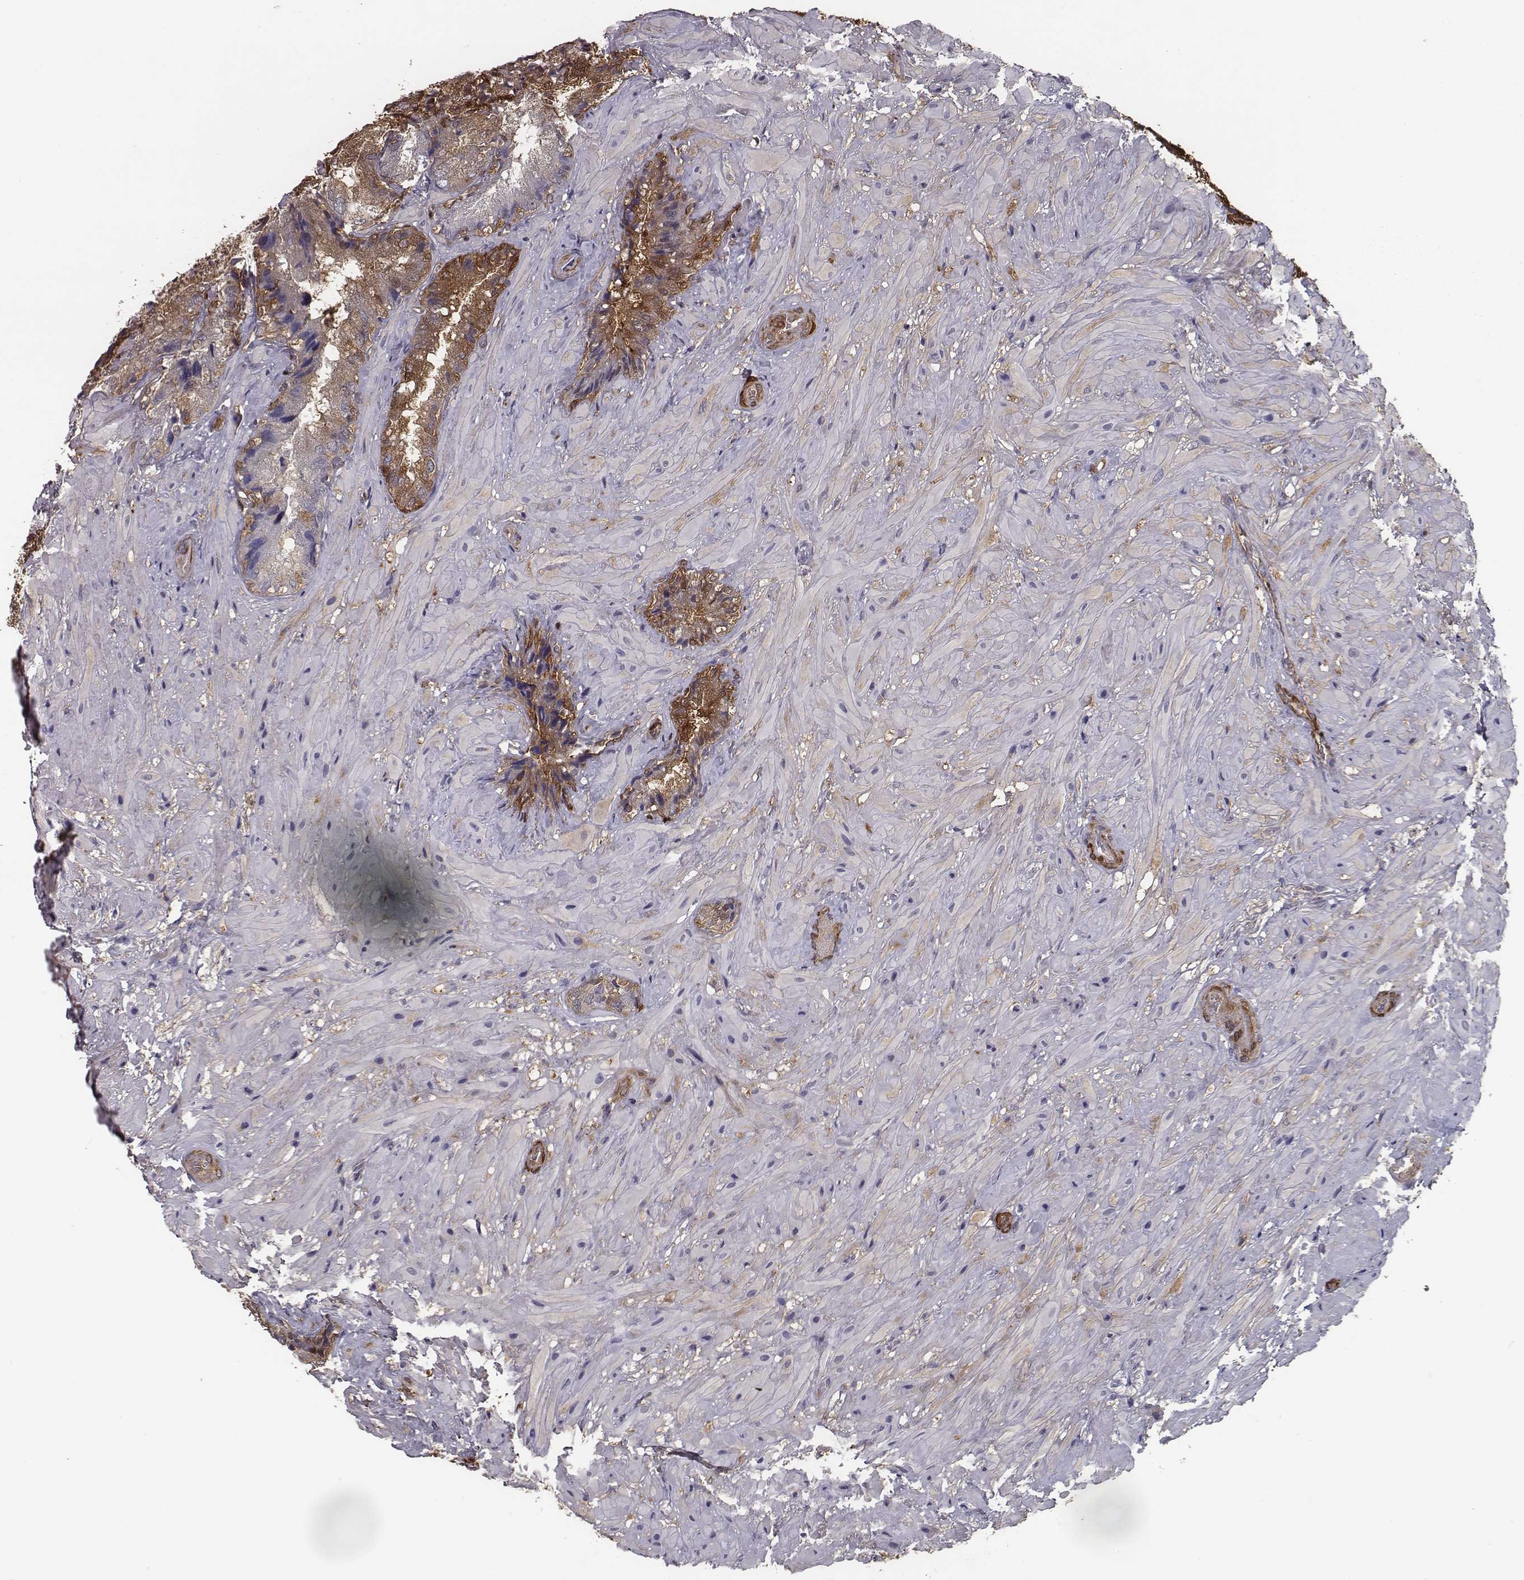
{"staining": {"intensity": "strong", "quantity": ">75%", "location": "cytoplasmic/membranous"}, "tissue": "seminal vesicle", "cell_type": "Glandular cells", "image_type": "normal", "snomed": [{"axis": "morphology", "description": "Normal tissue, NOS"}, {"axis": "topography", "description": "Seminal veicle"}], "caption": "Glandular cells reveal high levels of strong cytoplasmic/membranous staining in about >75% of cells in unremarkable human seminal vesicle.", "gene": "ISYNA1", "patient": {"sex": "male", "age": 57}}